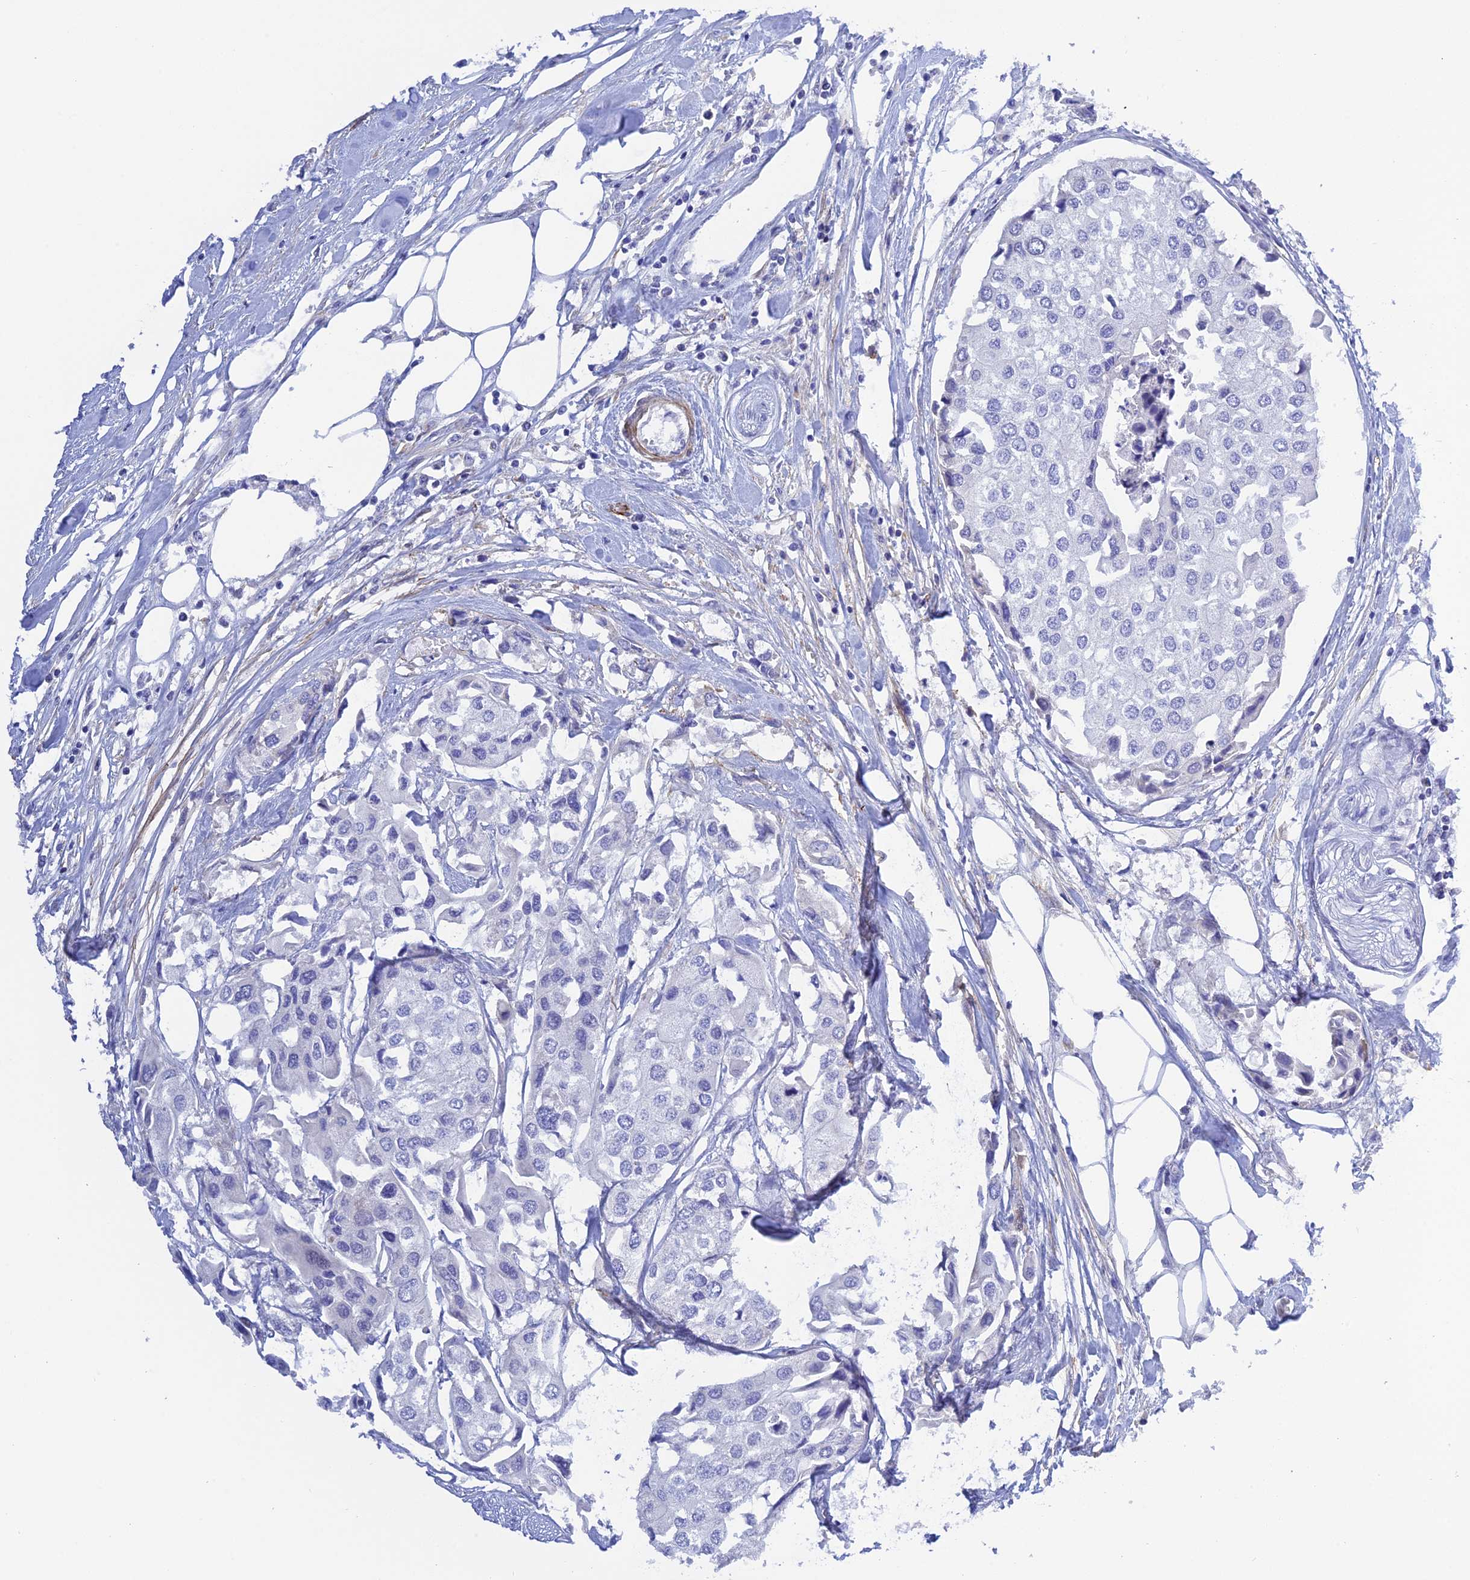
{"staining": {"intensity": "negative", "quantity": "none", "location": "none"}, "tissue": "urothelial cancer", "cell_type": "Tumor cells", "image_type": "cancer", "snomed": [{"axis": "morphology", "description": "Urothelial carcinoma, High grade"}, {"axis": "topography", "description": "Urinary bladder"}], "caption": "The histopathology image reveals no significant staining in tumor cells of urothelial cancer.", "gene": "ZDHHC16", "patient": {"sex": "male", "age": 64}}